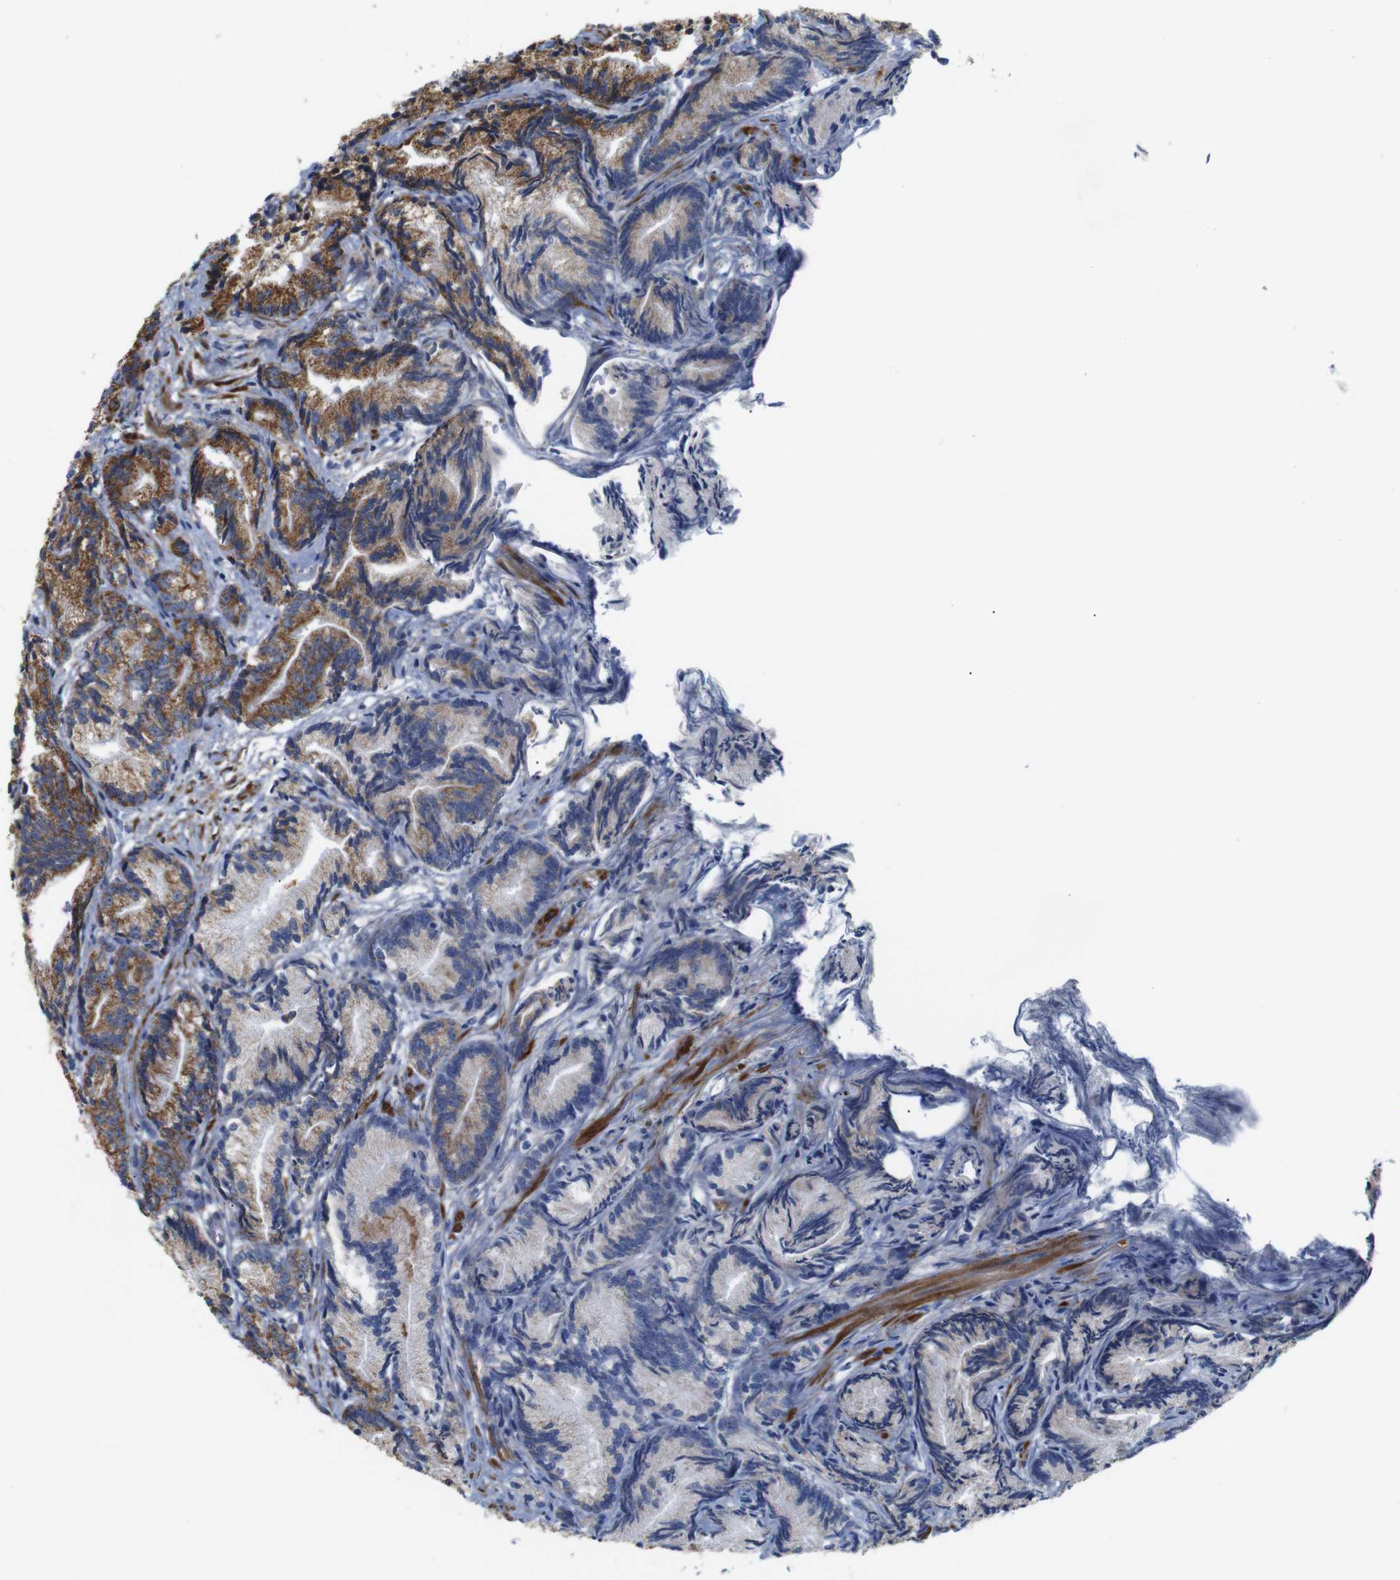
{"staining": {"intensity": "moderate", "quantity": "<25%", "location": "cytoplasmic/membranous"}, "tissue": "prostate cancer", "cell_type": "Tumor cells", "image_type": "cancer", "snomed": [{"axis": "morphology", "description": "Adenocarcinoma, Low grade"}, {"axis": "topography", "description": "Prostate"}], "caption": "A histopathology image of human prostate cancer (low-grade adenocarcinoma) stained for a protein demonstrates moderate cytoplasmic/membranous brown staining in tumor cells.", "gene": "FAM171B", "patient": {"sex": "male", "age": 89}}